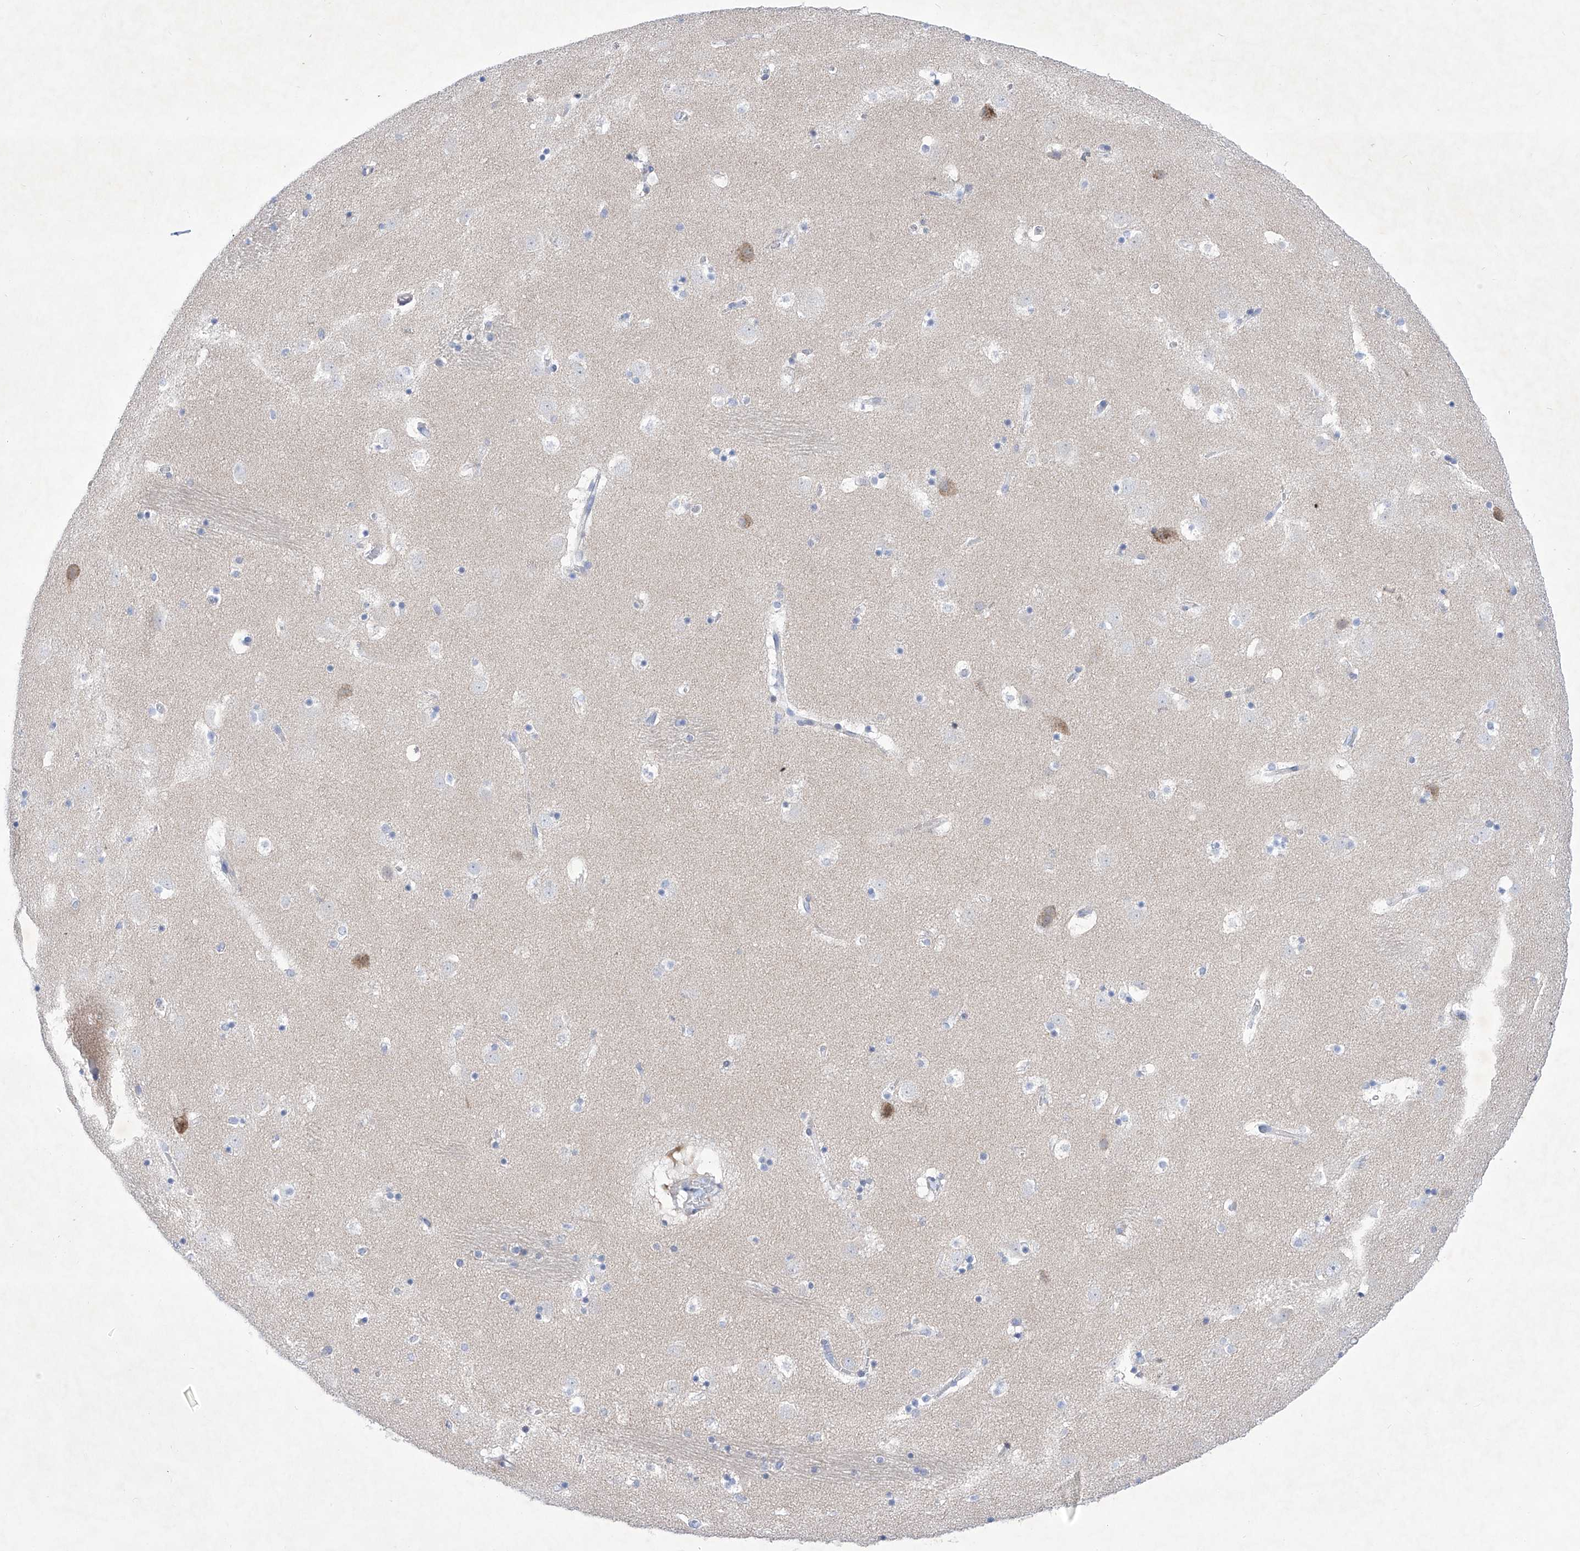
{"staining": {"intensity": "negative", "quantity": "none", "location": "none"}, "tissue": "caudate", "cell_type": "Glial cells", "image_type": "normal", "snomed": [{"axis": "morphology", "description": "Normal tissue, NOS"}, {"axis": "topography", "description": "Lateral ventricle wall"}], "caption": "A micrograph of caudate stained for a protein shows no brown staining in glial cells.", "gene": "C1orf87", "patient": {"sex": "male", "age": 45}}